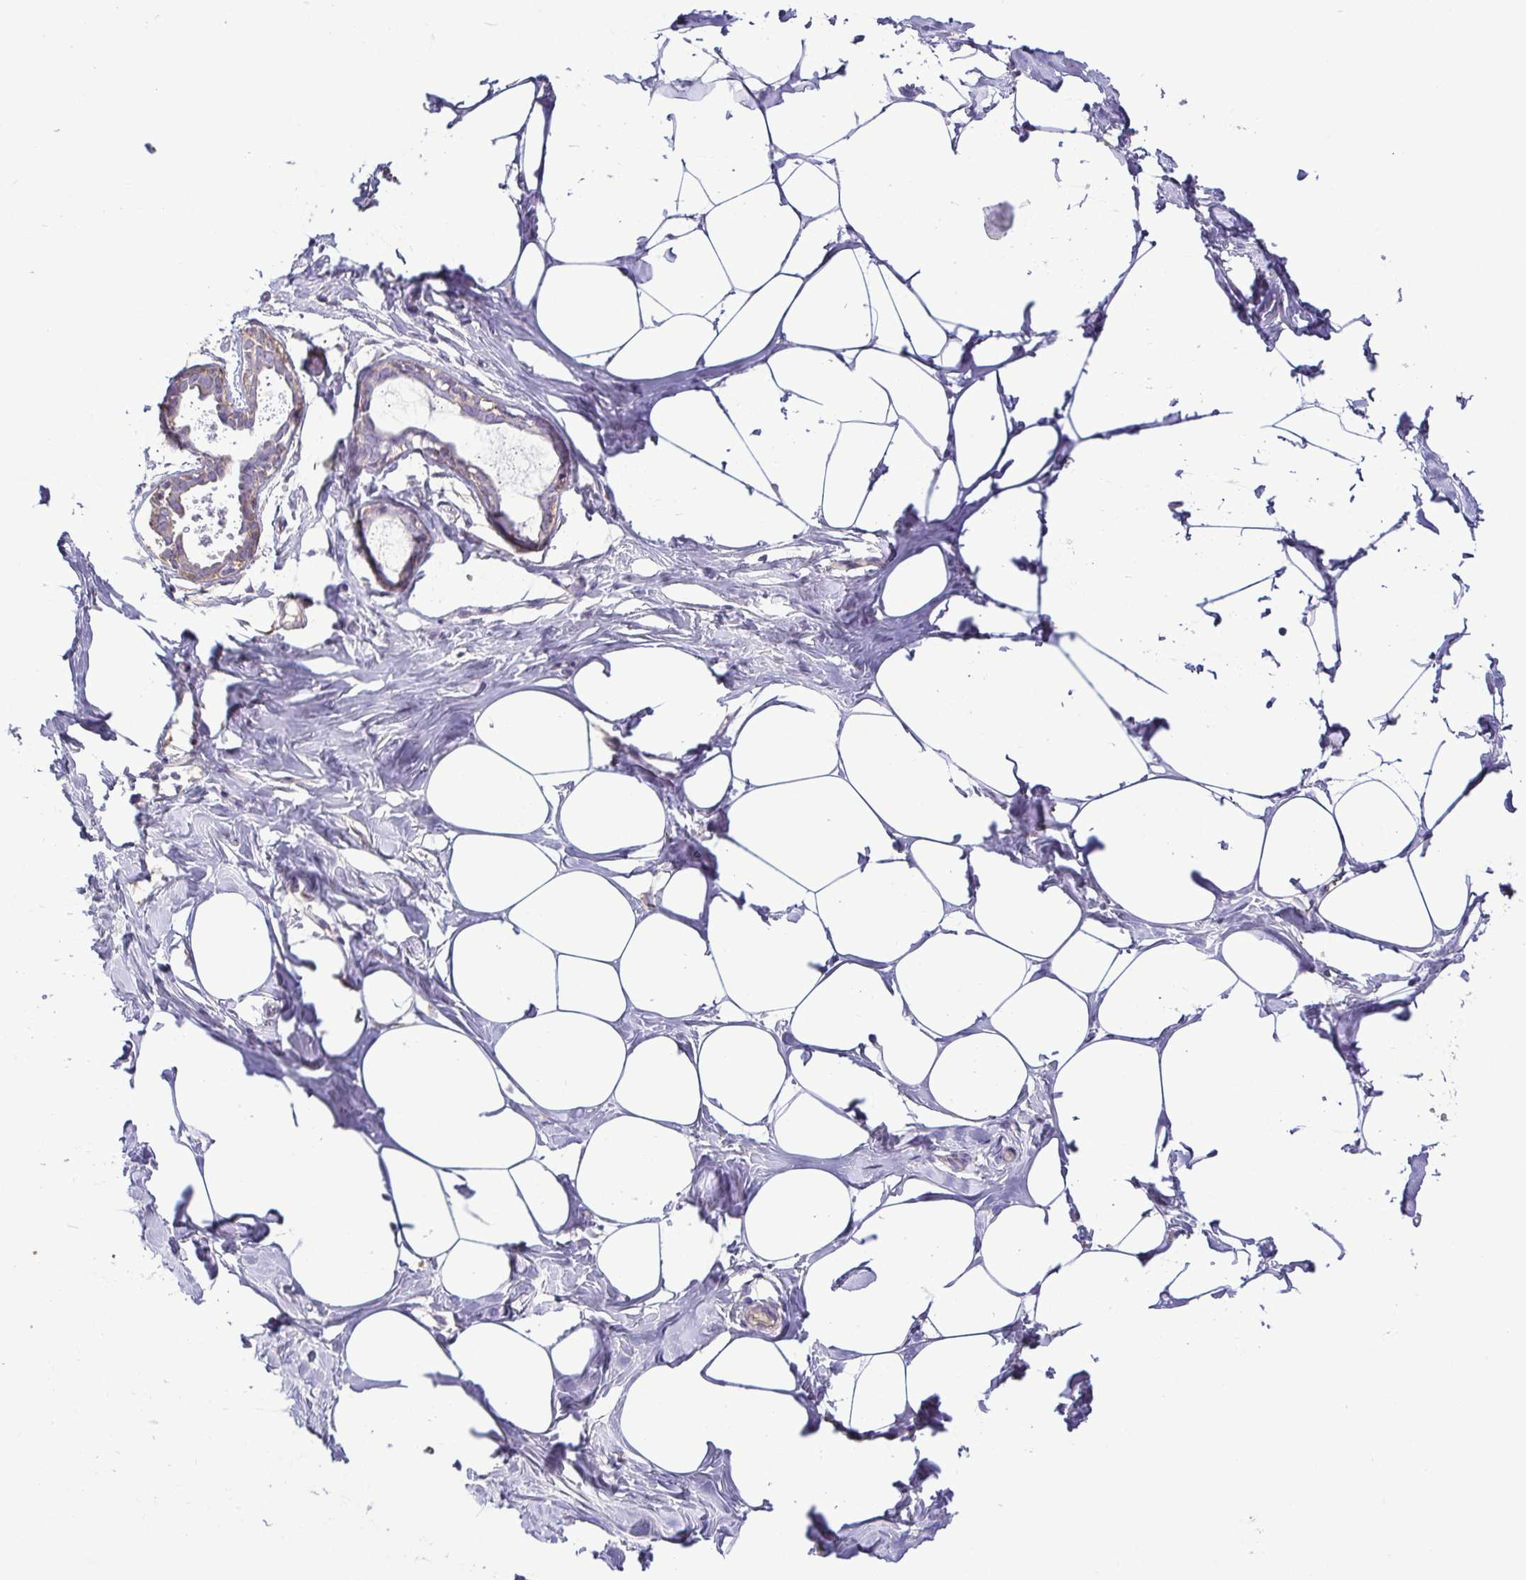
{"staining": {"intensity": "negative", "quantity": "none", "location": "none"}, "tissue": "breast", "cell_type": "Adipocytes", "image_type": "normal", "snomed": [{"axis": "morphology", "description": "Normal tissue, NOS"}, {"axis": "topography", "description": "Breast"}], "caption": "Immunohistochemistry (IHC) micrograph of benign breast stained for a protein (brown), which shows no staining in adipocytes.", "gene": "MYL10", "patient": {"sex": "female", "age": 27}}